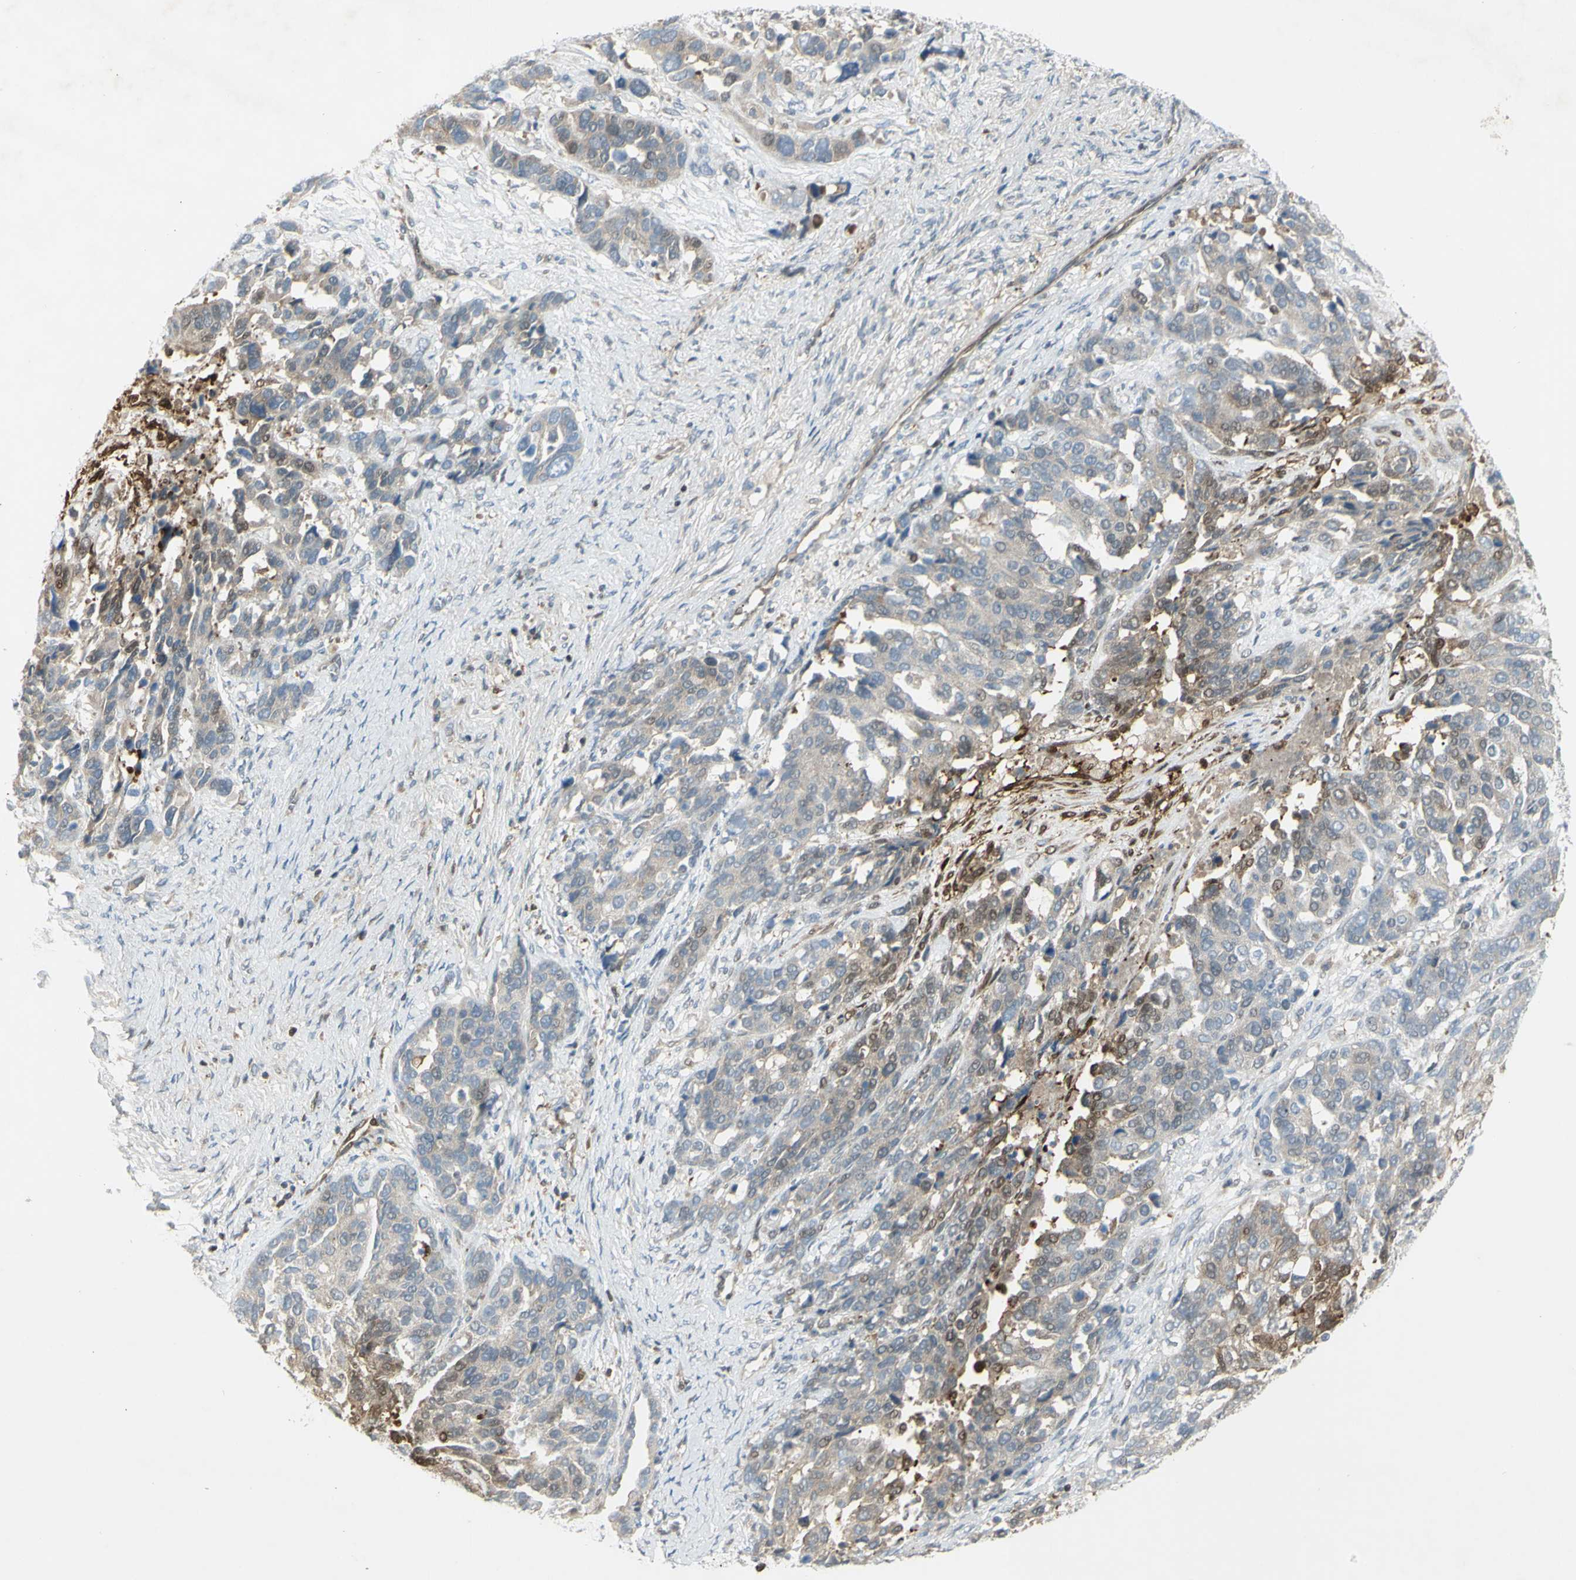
{"staining": {"intensity": "moderate", "quantity": "25%-75%", "location": "cytoplasmic/membranous"}, "tissue": "ovarian cancer", "cell_type": "Tumor cells", "image_type": "cancer", "snomed": [{"axis": "morphology", "description": "Cystadenocarcinoma, serous, NOS"}, {"axis": "topography", "description": "Ovary"}], "caption": "About 25%-75% of tumor cells in human ovarian cancer (serous cystadenocarcinoma) show moderate cytoplasmic/membranous protein staining as visualized by brown immunohistochemical staining.", "gene": "C1orf159", "patient": {"sex": "female", "age": 44}}